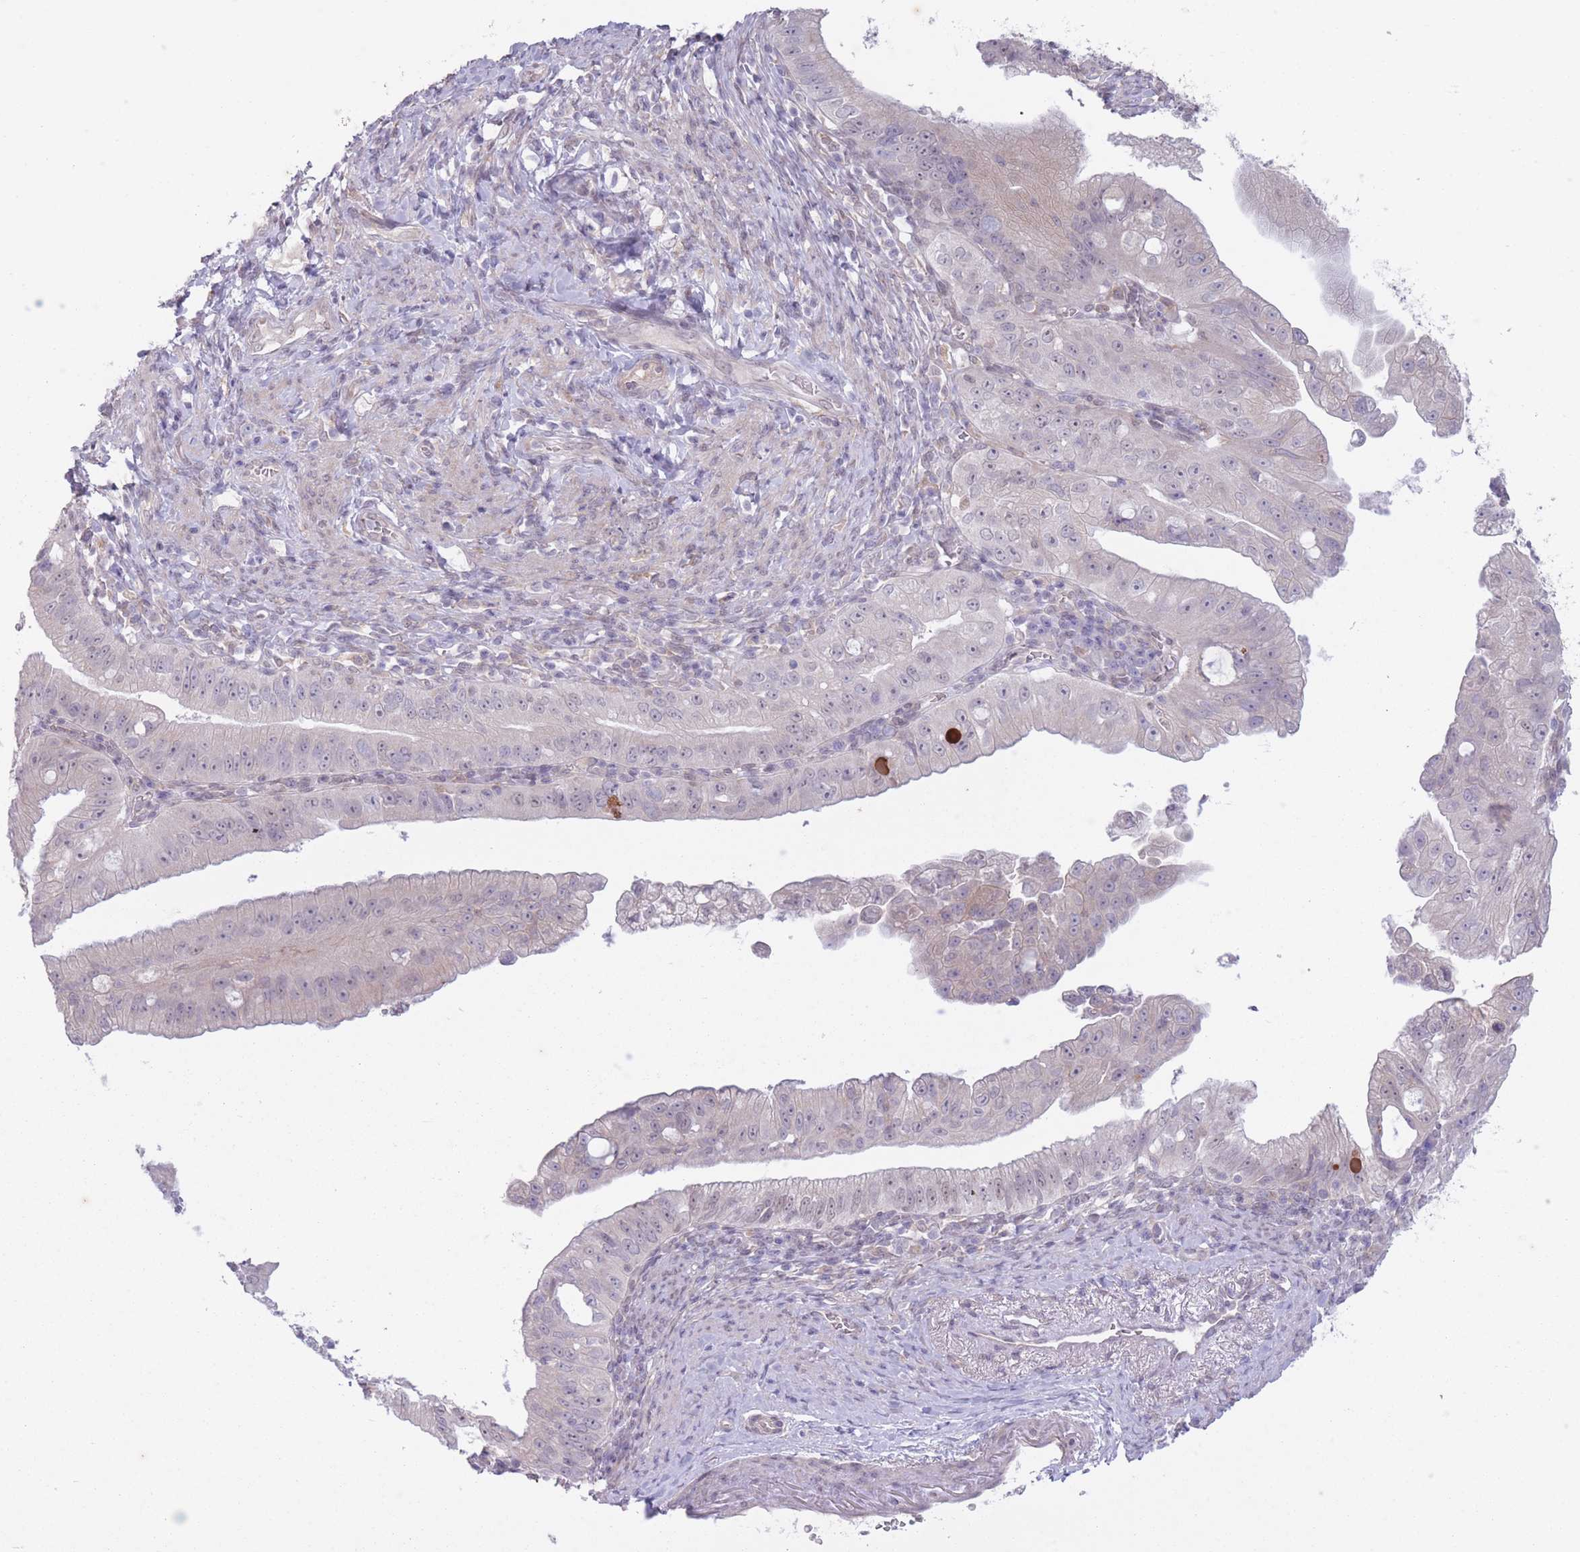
{"staining": {"intensity": "negative", "quantity": "none", "location": "none"}, "tissue": "pancreatic cancer", "cell_type": "Tumor cells", "image_type": "cancer", "snomed": [{"axis": "morphology", "description": "Adenocarcinoma, NOS"}, {"axis": "topography", "description": "Pancreas"}], "caption": "Immunohistochemical staining of pancreatic cancer (adenocarcinoma) exhibits no significant positivity in tumor cells.", "gene": "ARPIN", "patient": {"sex": "male", "age": 70}}